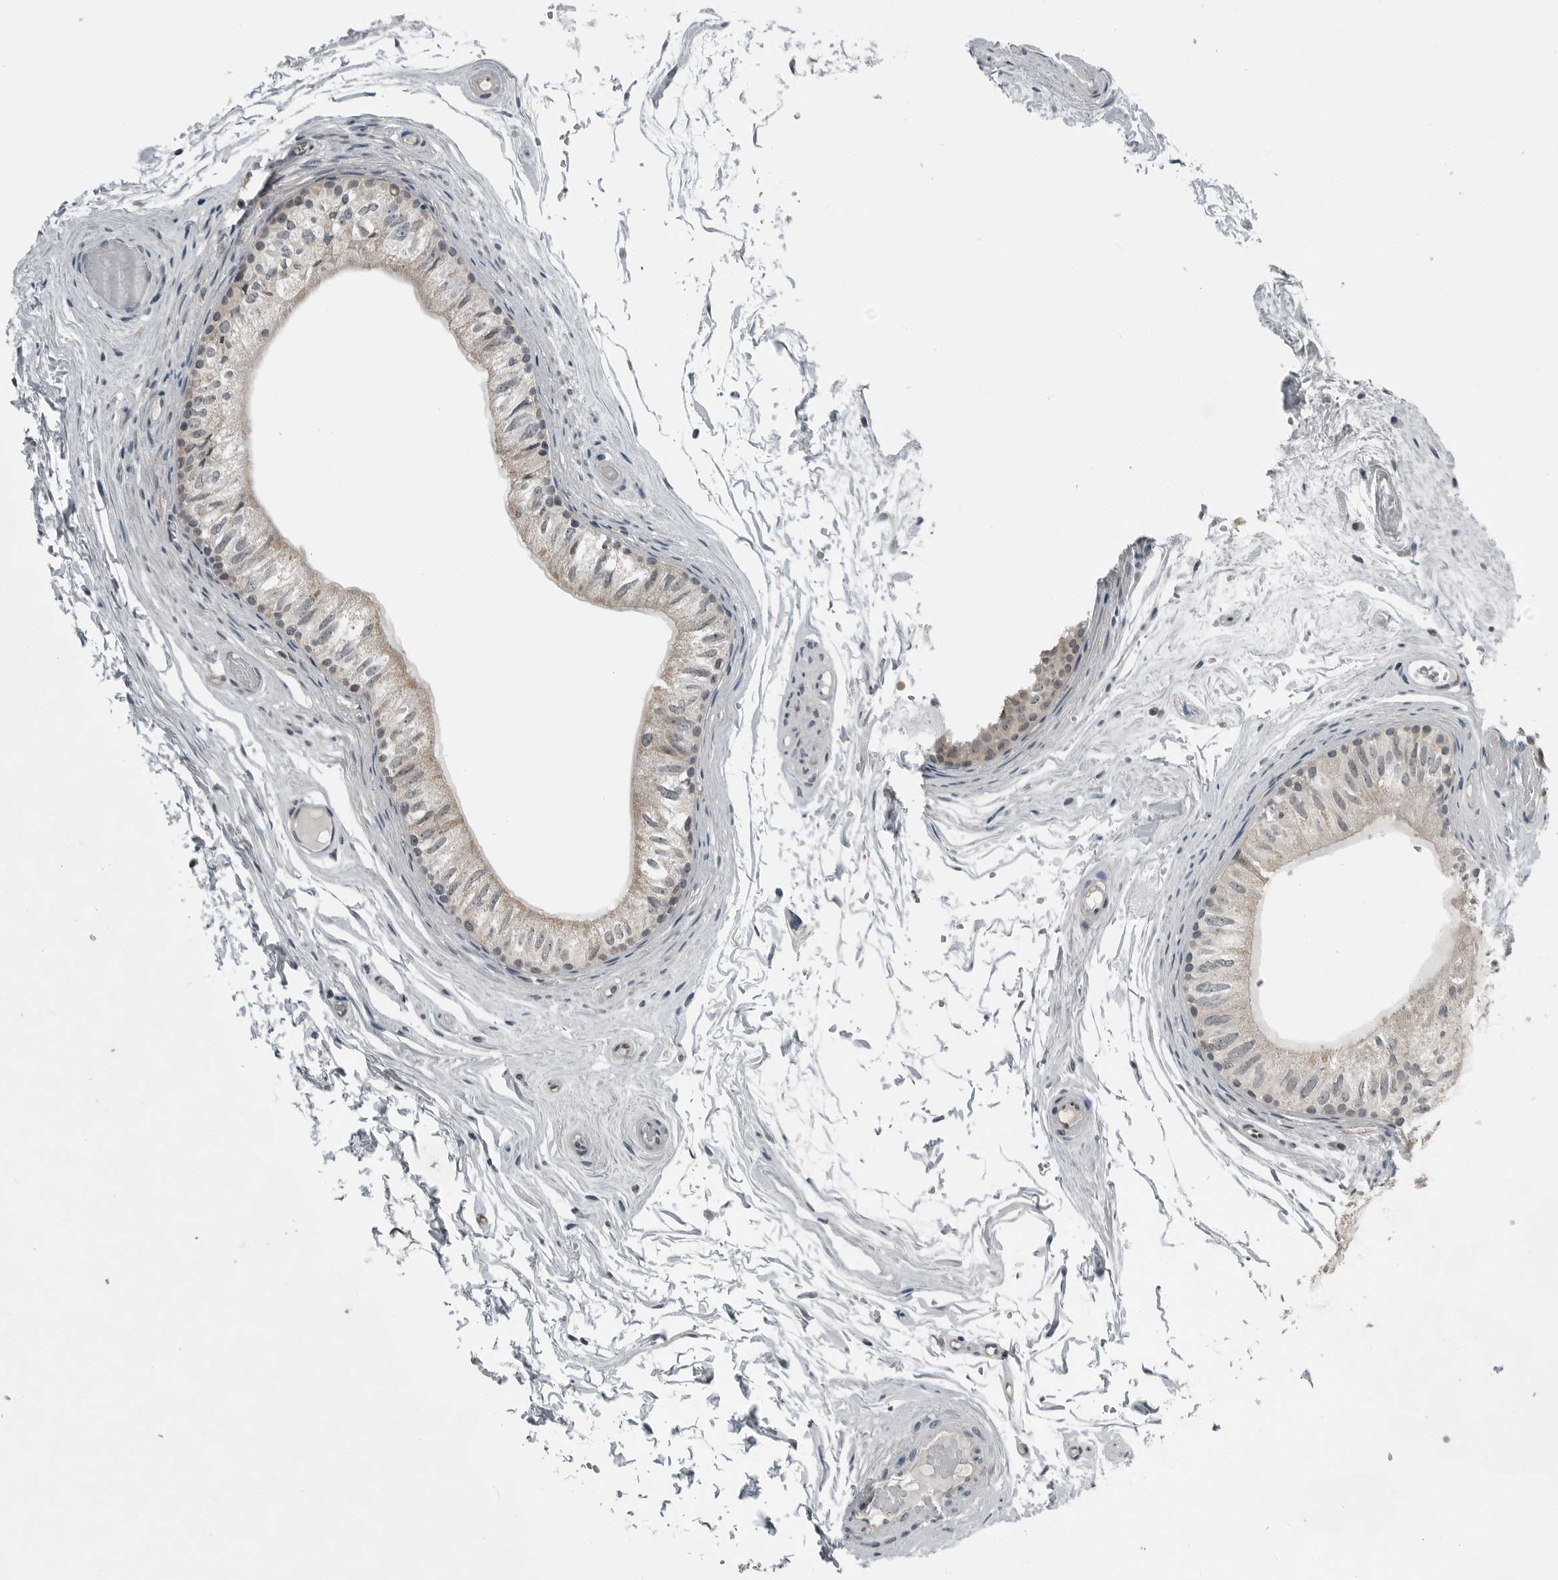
{"staining": {"intensity": "weak", "quantity": ">75%", "location": "cytoplasmic/membranous,nuclear"}, "tissue": "epididymis", "cell_type": "Glandular cells", "image_type": "normal", "snomed": [{"axis": "morphology", "description": "Normal tissue, NOS"}, {"axis": "topography", "description": "Epididymis"}], "caption": "Protein staining reveals weak cytoplasmic/membranous,nuclear positivity in about >75% of glandular cells in benign epididymis. Using DAB (3,3'-diaminobenzidine) (brown) and hematoxylin (blue) stains, captured at high magnification using brightfield microscopy.", "gene": "ENSG00000286112", "patient": {"sex": "male", "age": 79}}